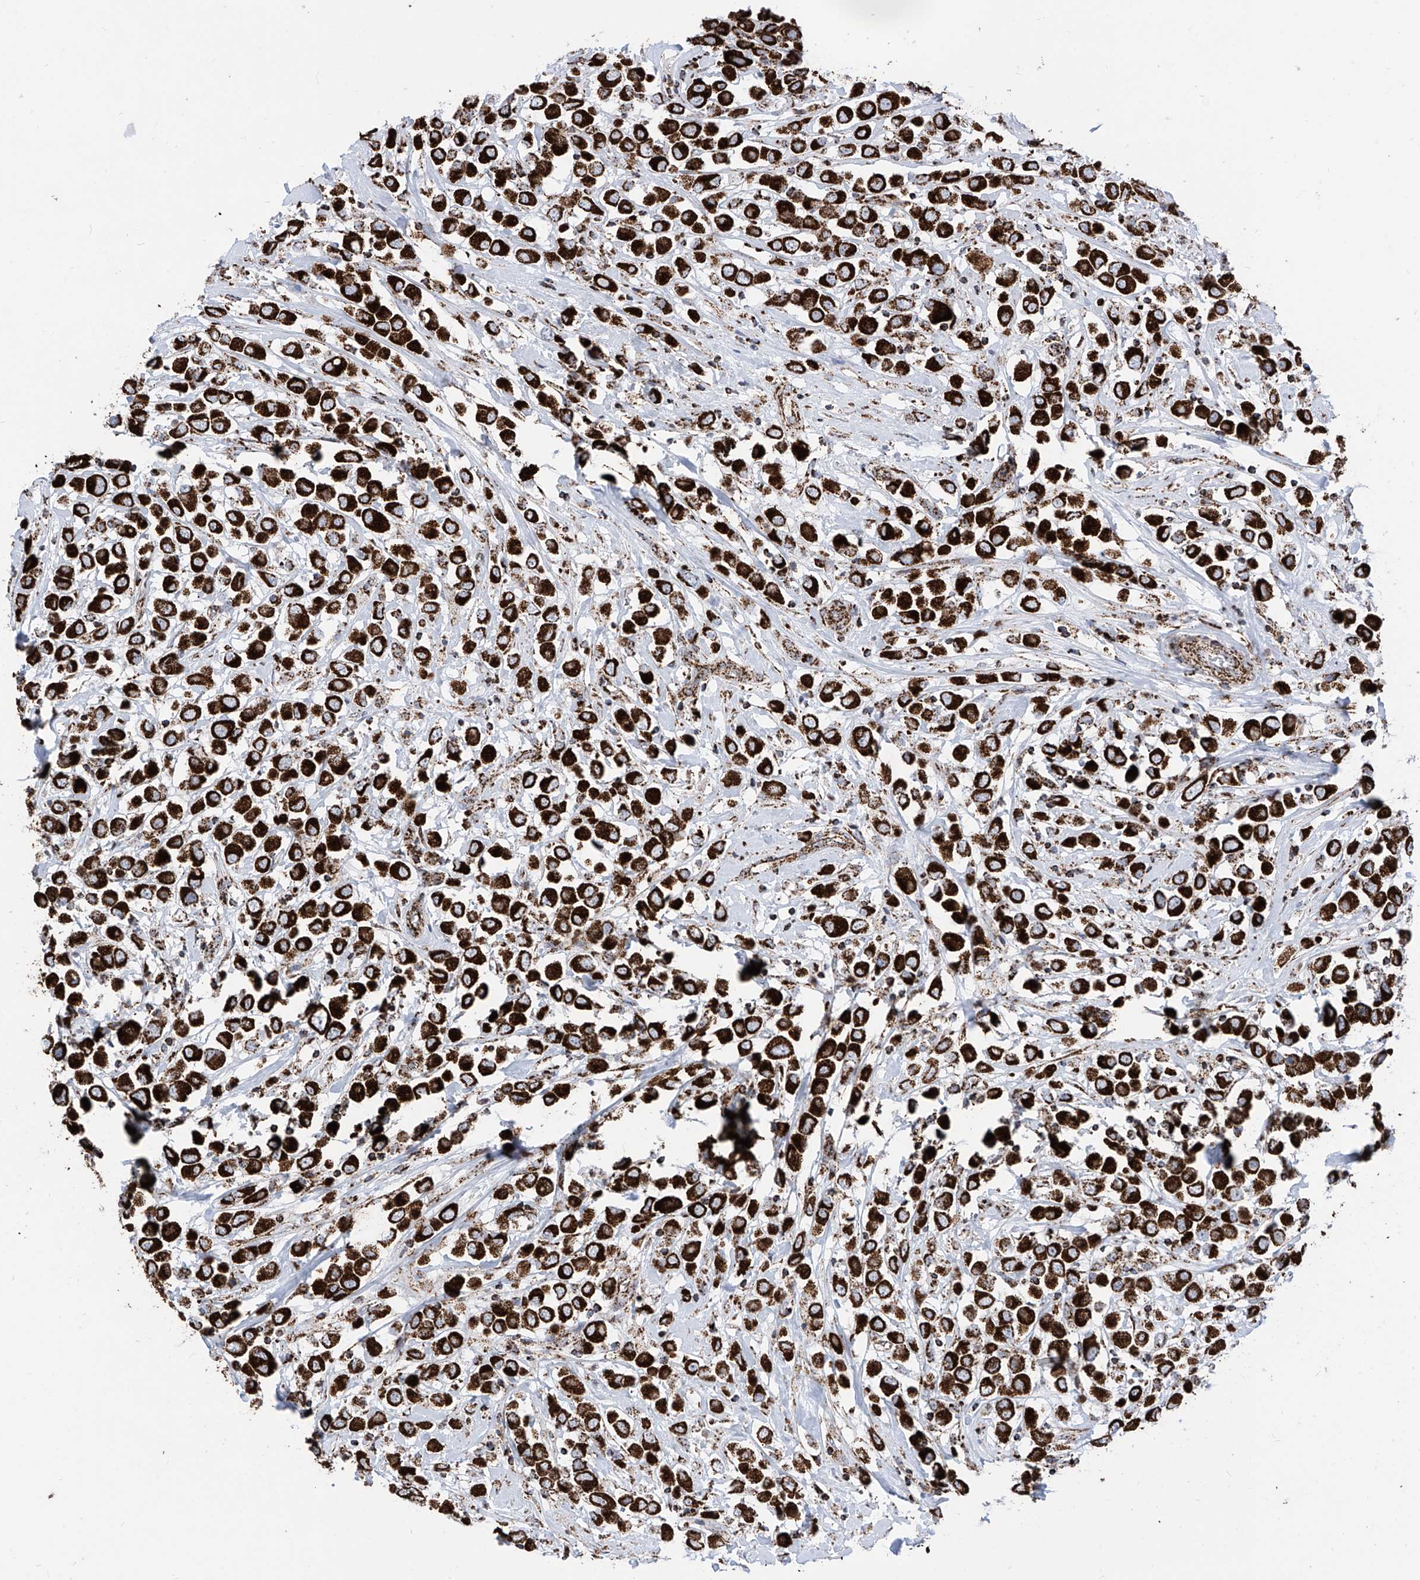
{"staining": {"intensity": "strong", "quantity": ">75%", "location": "cytoplasmic/membranous"}, "tissue": "breast cancer", "cell_type": "Tumor cells", "image_type": "cancer", "snomed": [{"axis": "morphology", "description": "Duct carcinoma"}, {"axis": "topography", "description": "Breast"}], "caption": "About >75% of tumor cells in human breast cancer demonstrate strong cytoplasmic/membranous protein positivity as visualized by brown immunohistochemical staining.", "gene": "COX5B", "patient": {"sex": "female", "age": 61}}